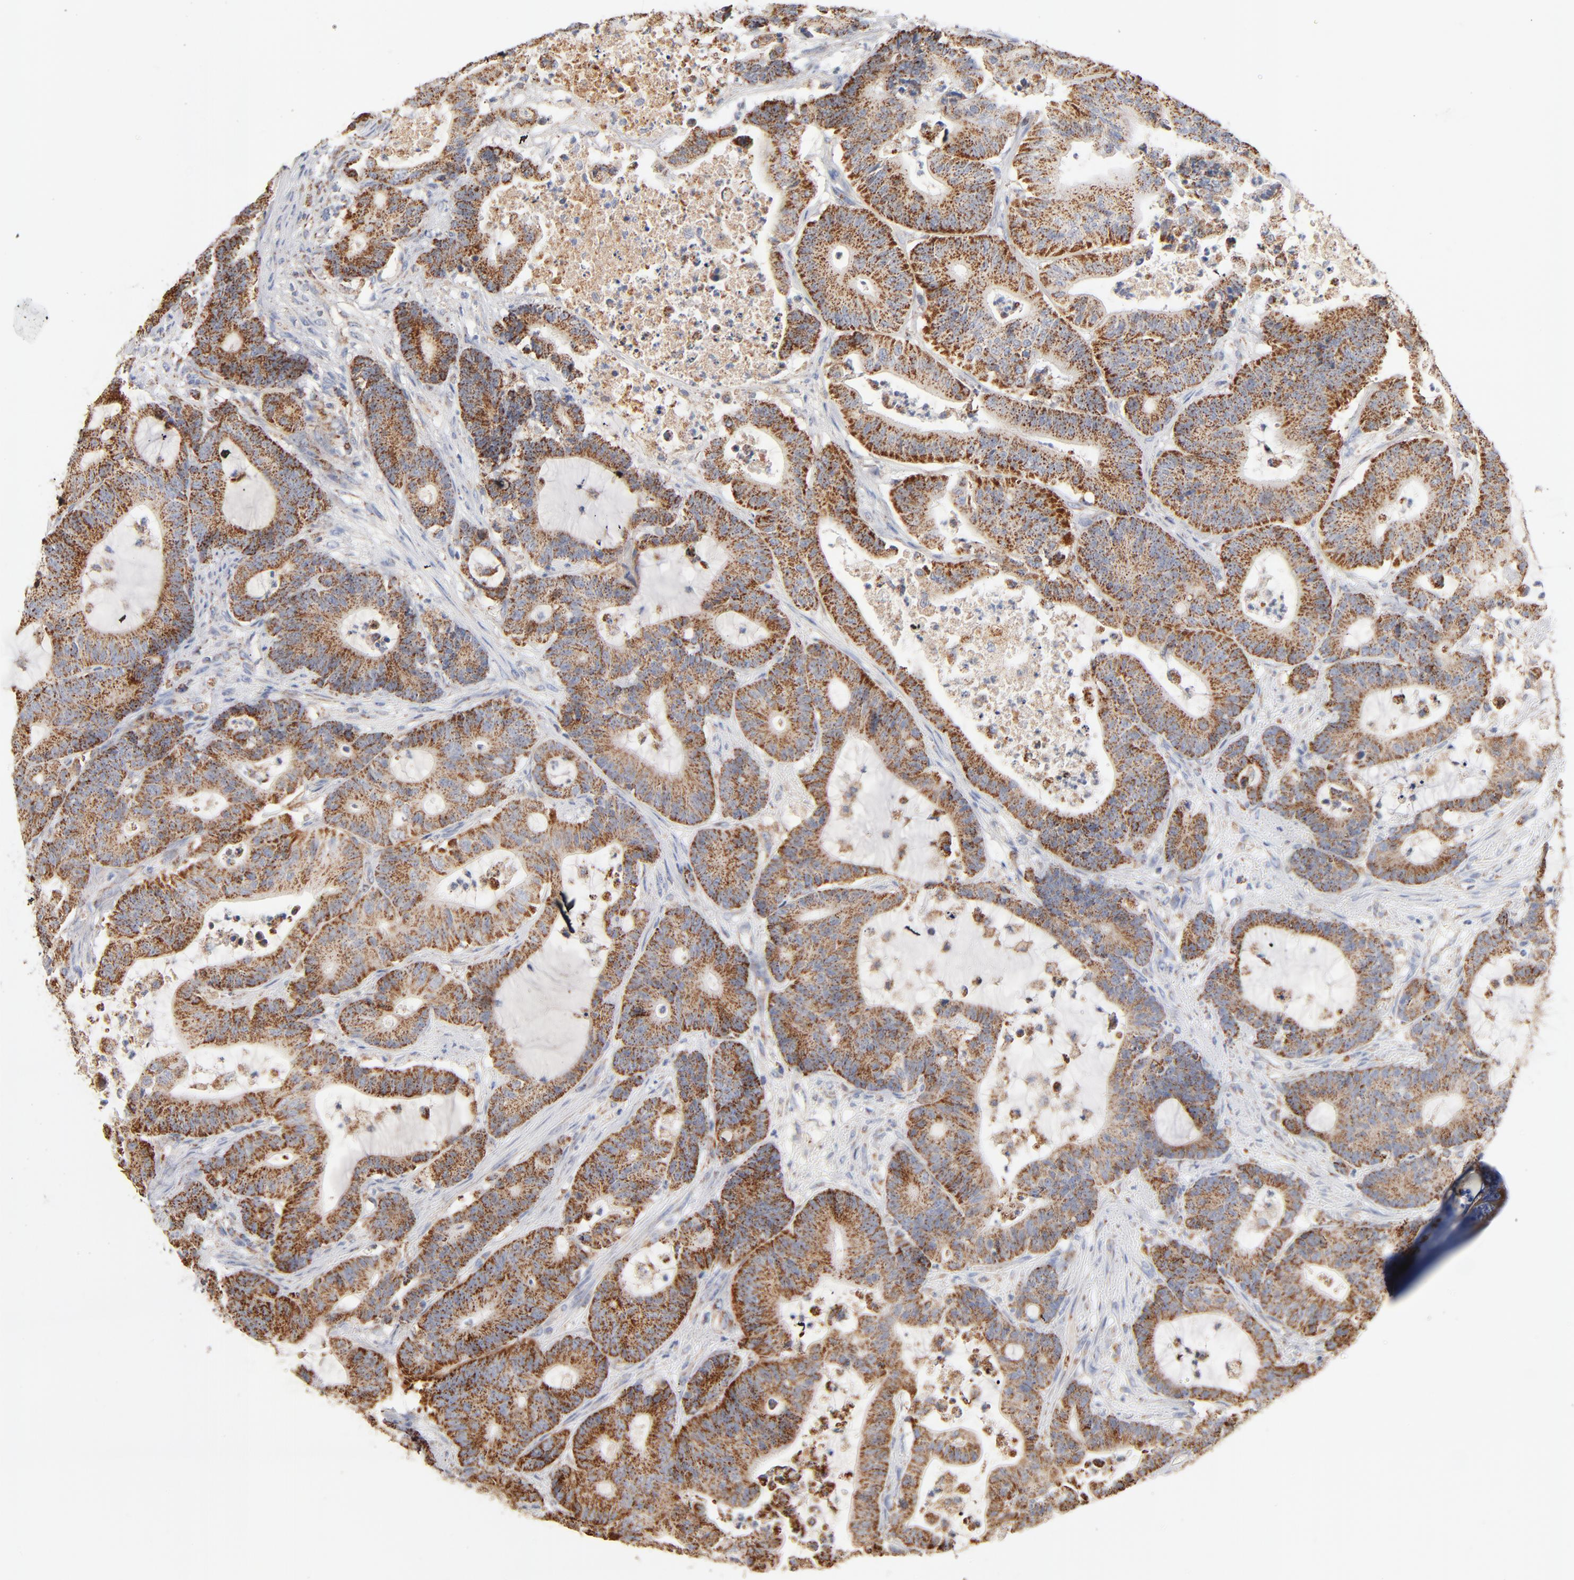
{"staining": {"intensity": "strong", "quantity": ">75%", "location": "cytoplasmic/membranous"}, "tissue": "colorectal cancer", "cell_type": "Tumor cells", "image_type": "cancer", "snomed": [{"axis": "morphology", "description": "Adenocarcinoma, NOS"}, {"axis": "topography", "description": "Colon"}], "caption": "This is a micrograph of immunohistochemistry staining of adenocarcinoma (colorectal), which shows strong positivity in the cytoplasmic/membranous of tumor cells.", "gene": "UQCRC1", "patient": {"sex": "female", "age": 84}}